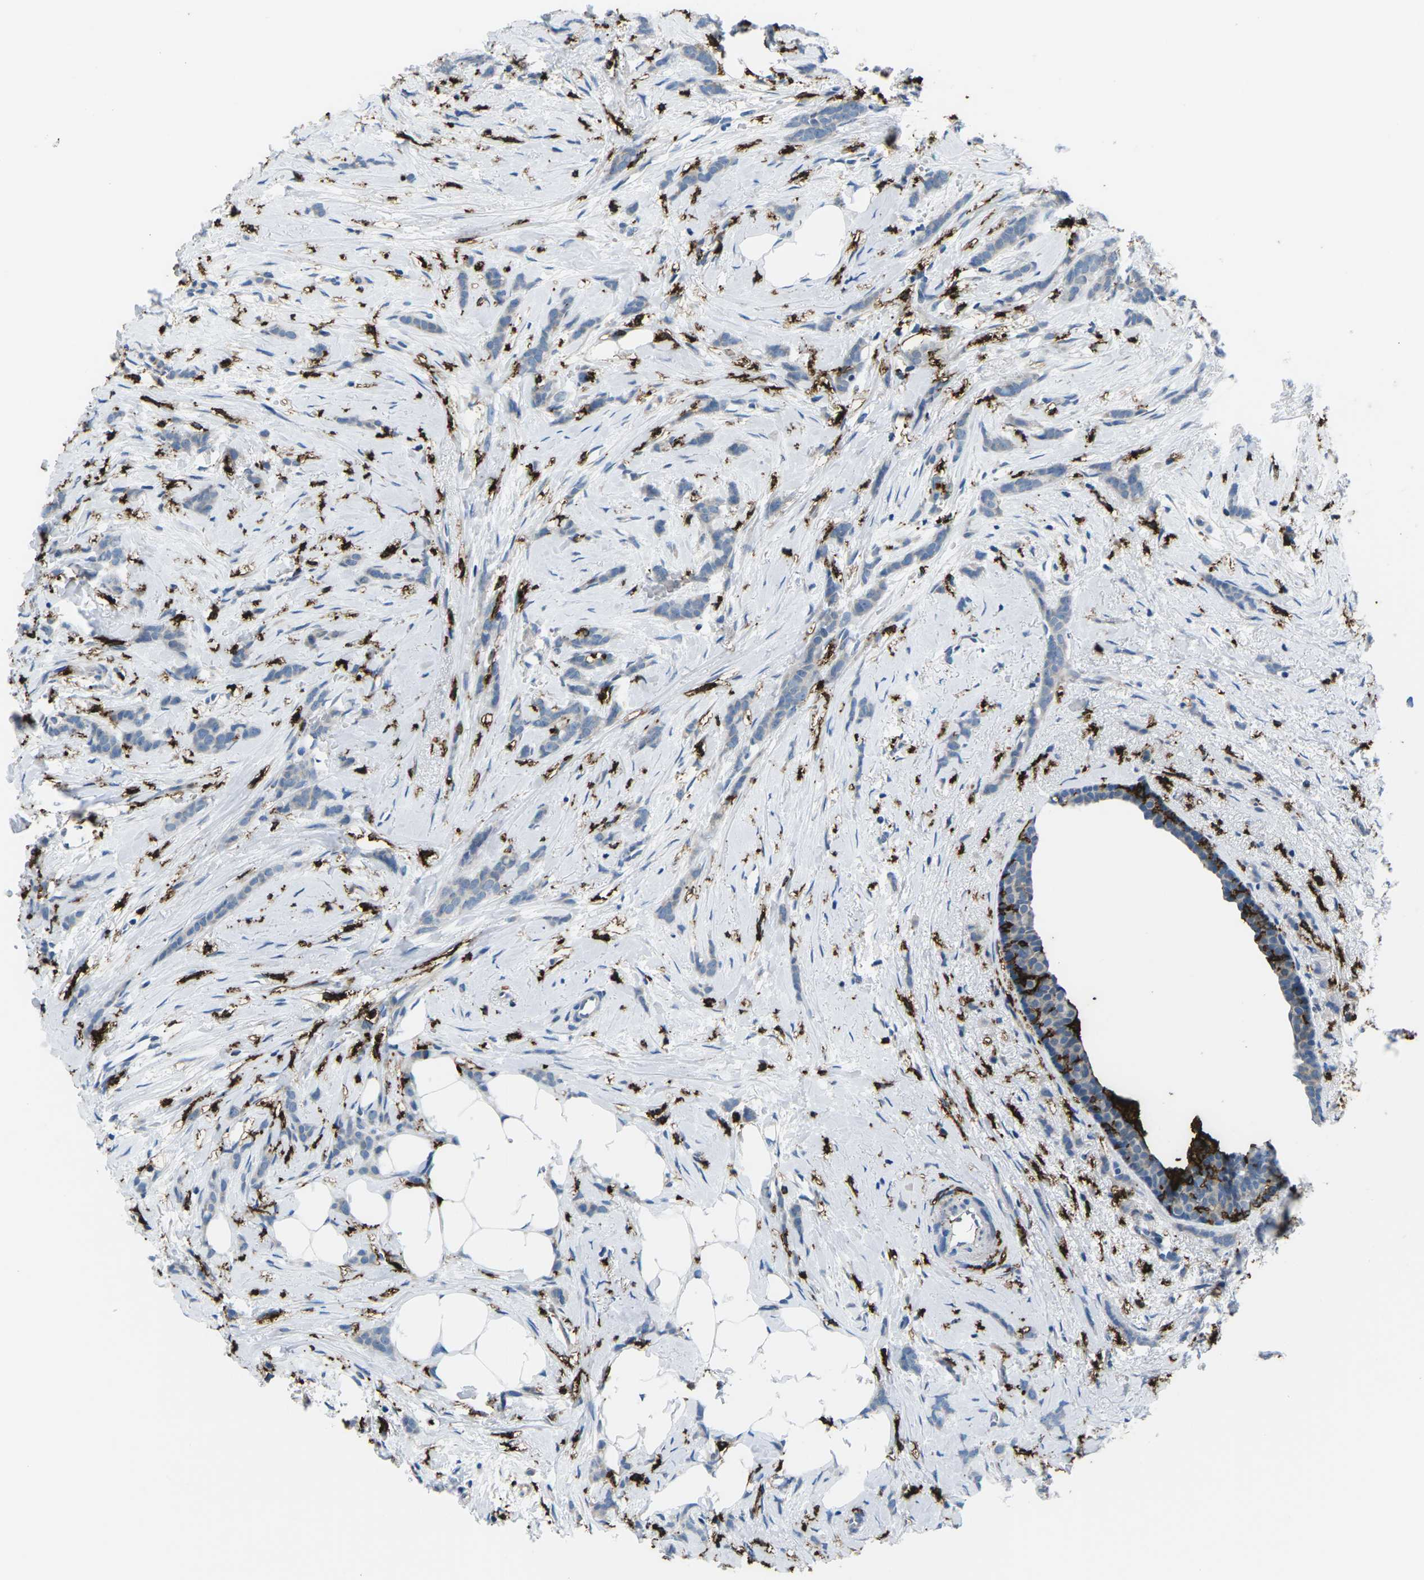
{"staining": {"intensity": "negative", "quantity": "none", "location": "none"}, "tissue": "breast cancer", "cell_type": "Tumor cells", "image_type": "cancer", "snomed": [{"axis": "morphology", "description": "Lobular carcinoma, in situ"}, {"axis": "morphology", "description": "Lobular carcinoma"}, {"axis": "topography", "description": "Breast"}], "caption": "Protein analysis of breast lobular carcinoma exhibits no significant expression in tumor cells.", "gene": "PTPN1", "patient": {"sex": "female", "age": 41}}